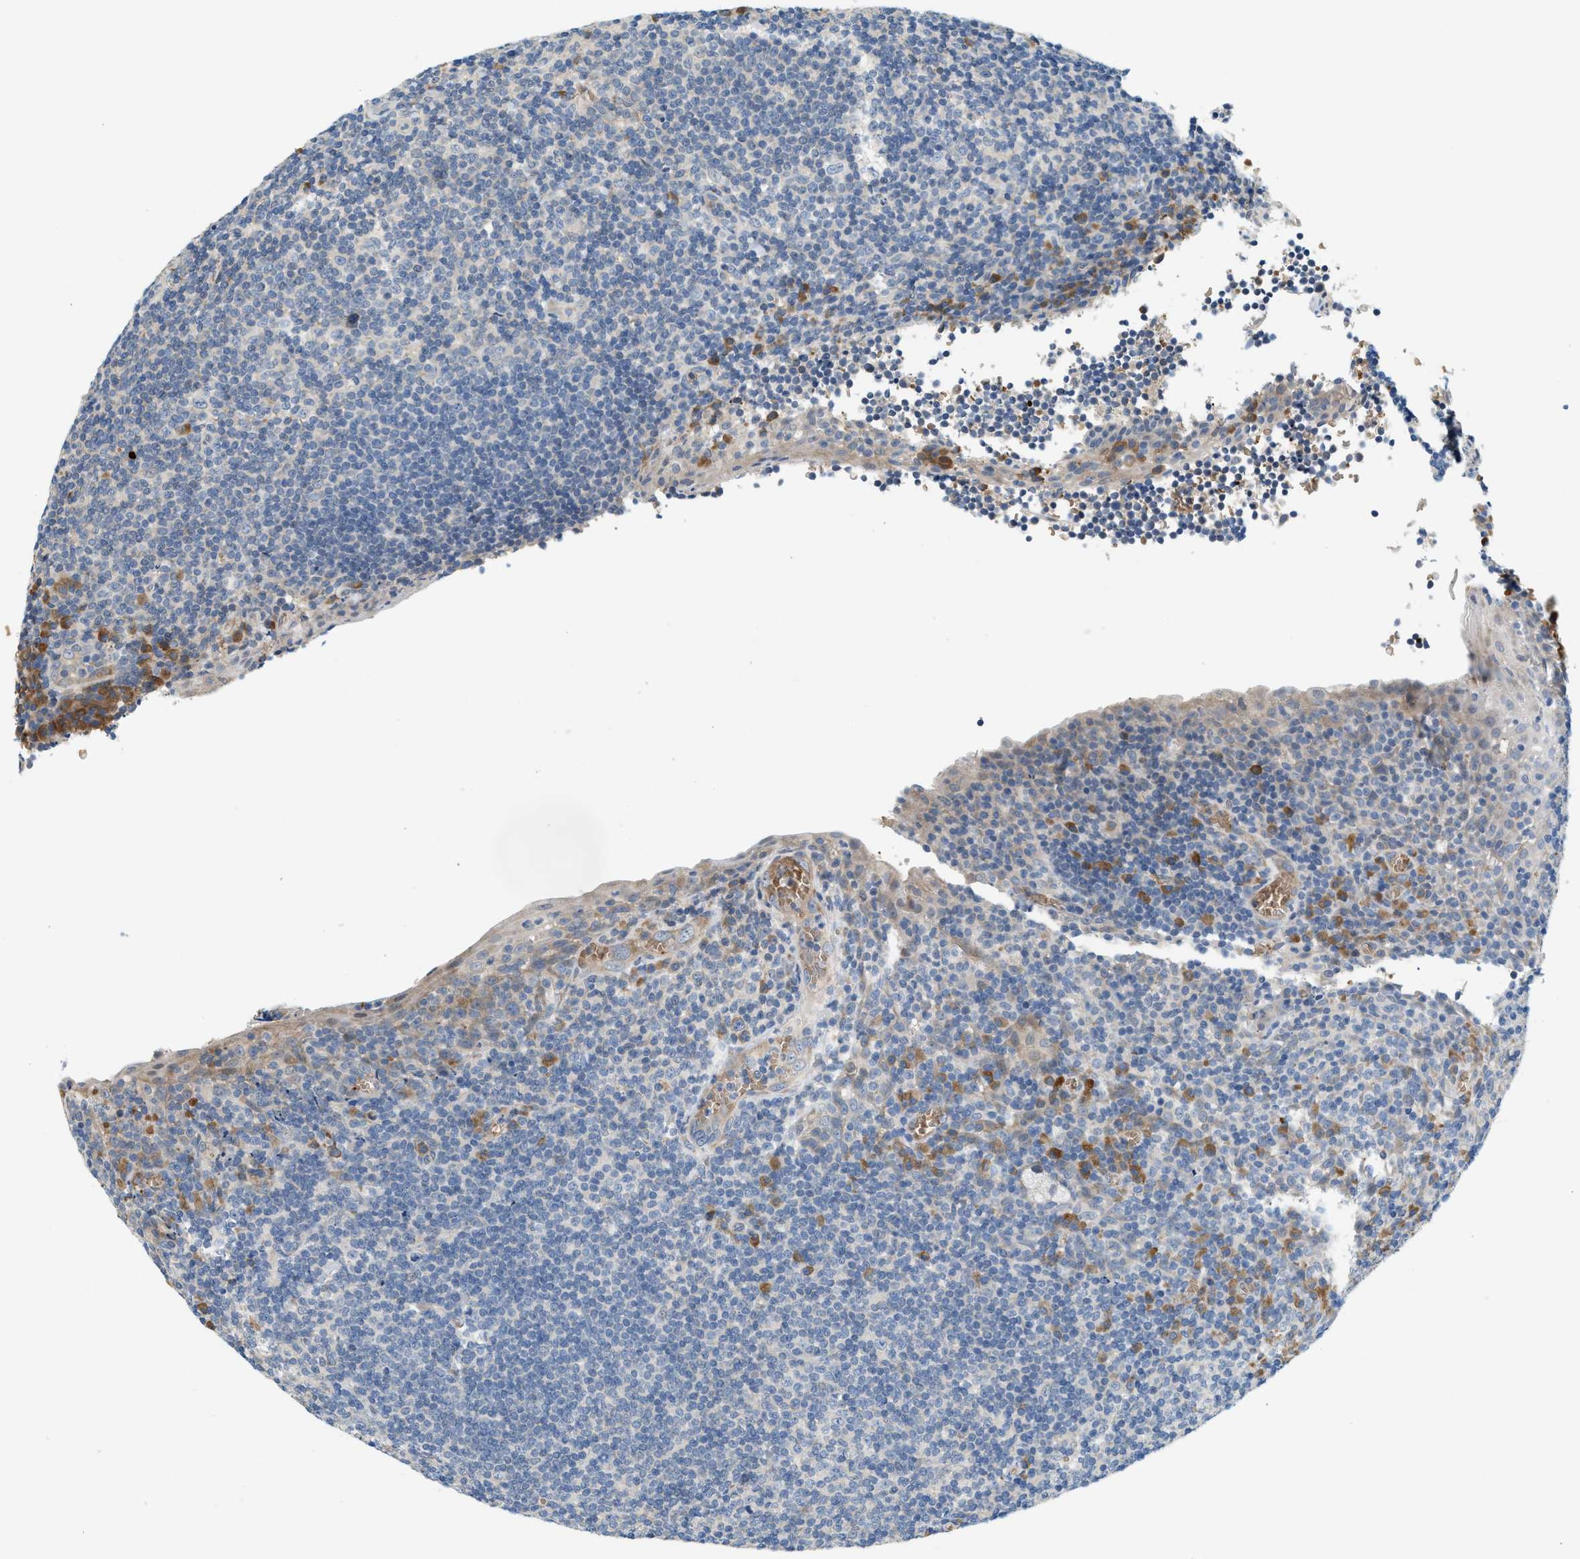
{"staining": {"intensity": "moderate", "quantity": "<25%", "location": "cytoplasmic/membranous"}, "tissue": "tonsil", "cell_type": "Germinal center cells", "image_type": "normal", "snomed": [{"axis": "morphology", "description": "Normal tissue, NOS"}, {"axis": "topography", "description": "Tonsil"}], "caption": "DAB (3,3'-diaminobenzidine) immunohistochemical staining of benign tonsil displays moderate cytoplasmic/membranous protein expression in about <25% of germinal center cells. Nuclei are stained in blue.", "gene": "CYTH2", "patient": {"sex": "male", "age": 37}}